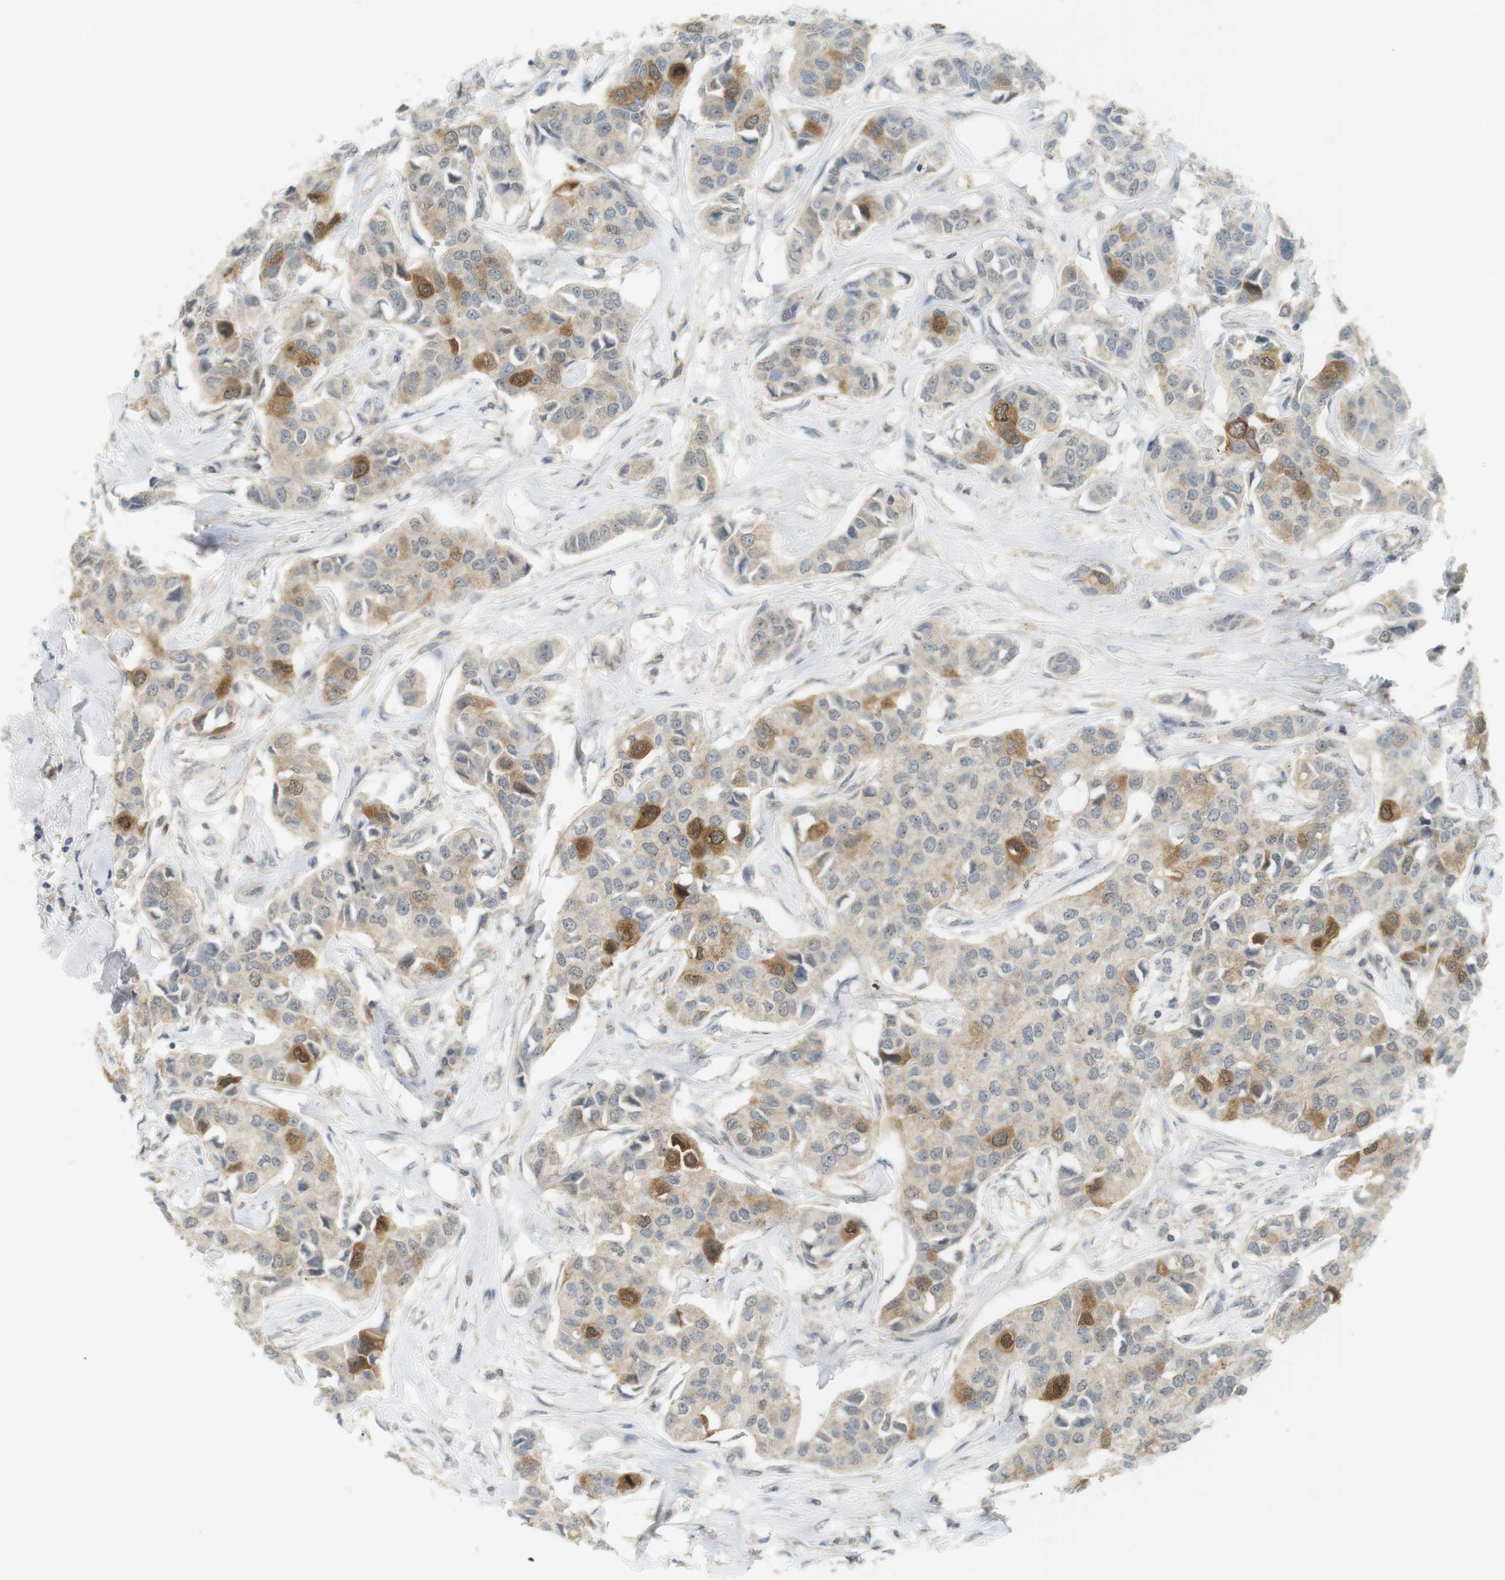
{"staining": {"intensity": "moderate", "quantity": "<25%", "location": "cytoplasmic/membranous"}, "tissue": "breast cancer", "cell_type": "Tumor cells", "image_type": "cancer", "snomed": [{"axis": "morphology", "description": "Duct carcinoma"}, {"axis": "topography", "description": "Breast"}], "caption": "Invasive ductal carcinoma (breast) stained with DAB (3,3'-diaminobenzidine) IHC reveals low levels of moderate cytoplasmic/membranous expression in approximately <25% of tumor cells.", "gene": "TTK", "patient": {"sex": "female", "age": 80}}